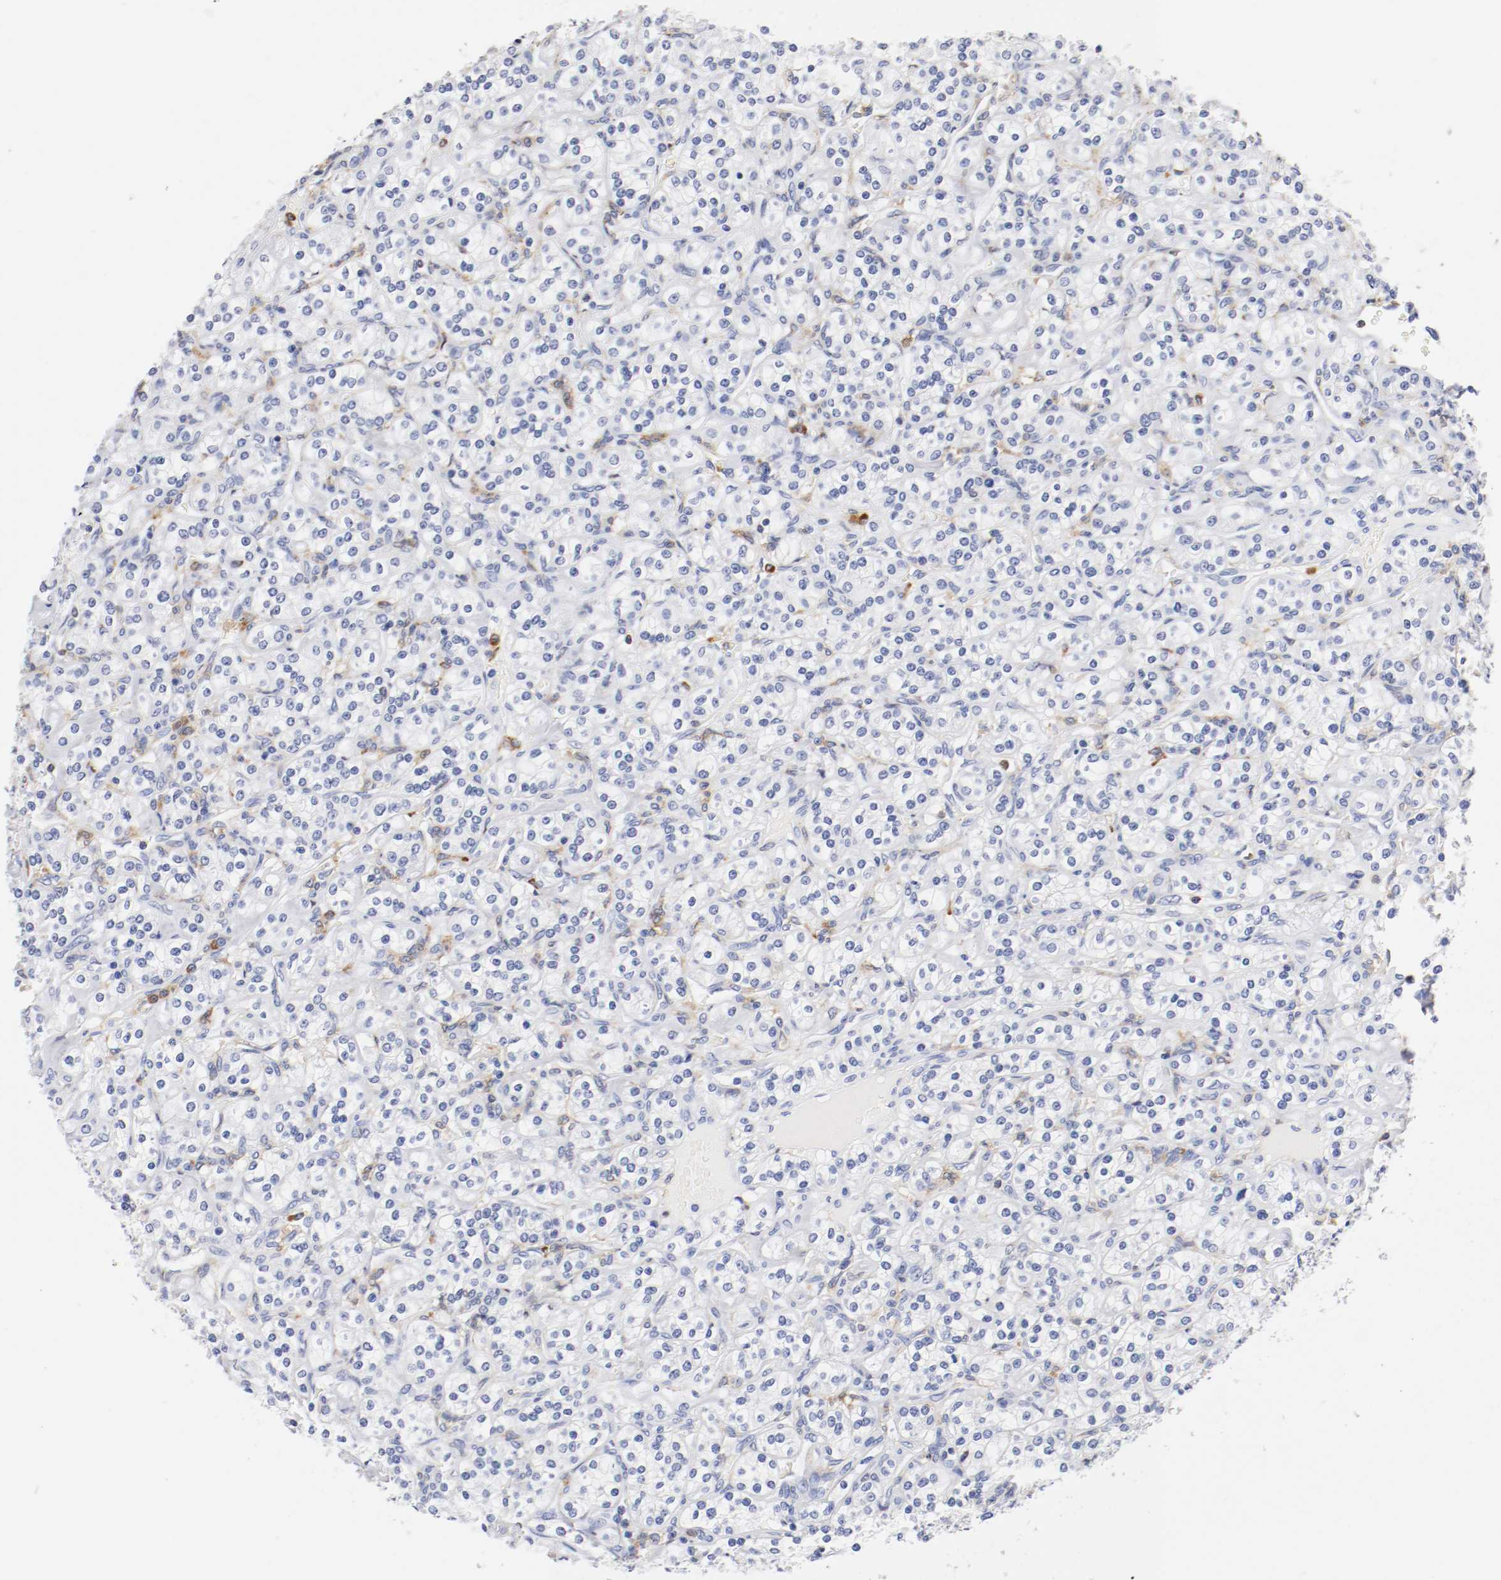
{"staining": {"intensity": "negative", "quantity": "none", "location": "none"}, "tissue": "renal cancer", "cell_type": "Tumor cells", "image_type": "cancer", "snomed": [{"axis": "morphology", "description": "Adenocarcinoma, NOS"}, {"axis": "topography", "description": "Kidney"}], "caption": "A photomicrograph of adenocarcinoma (renal) stained for a protein reveals no brown staining in tumor cells.", "gene": "ITGAX", "patient": {"sex": "male", "age": 77}}